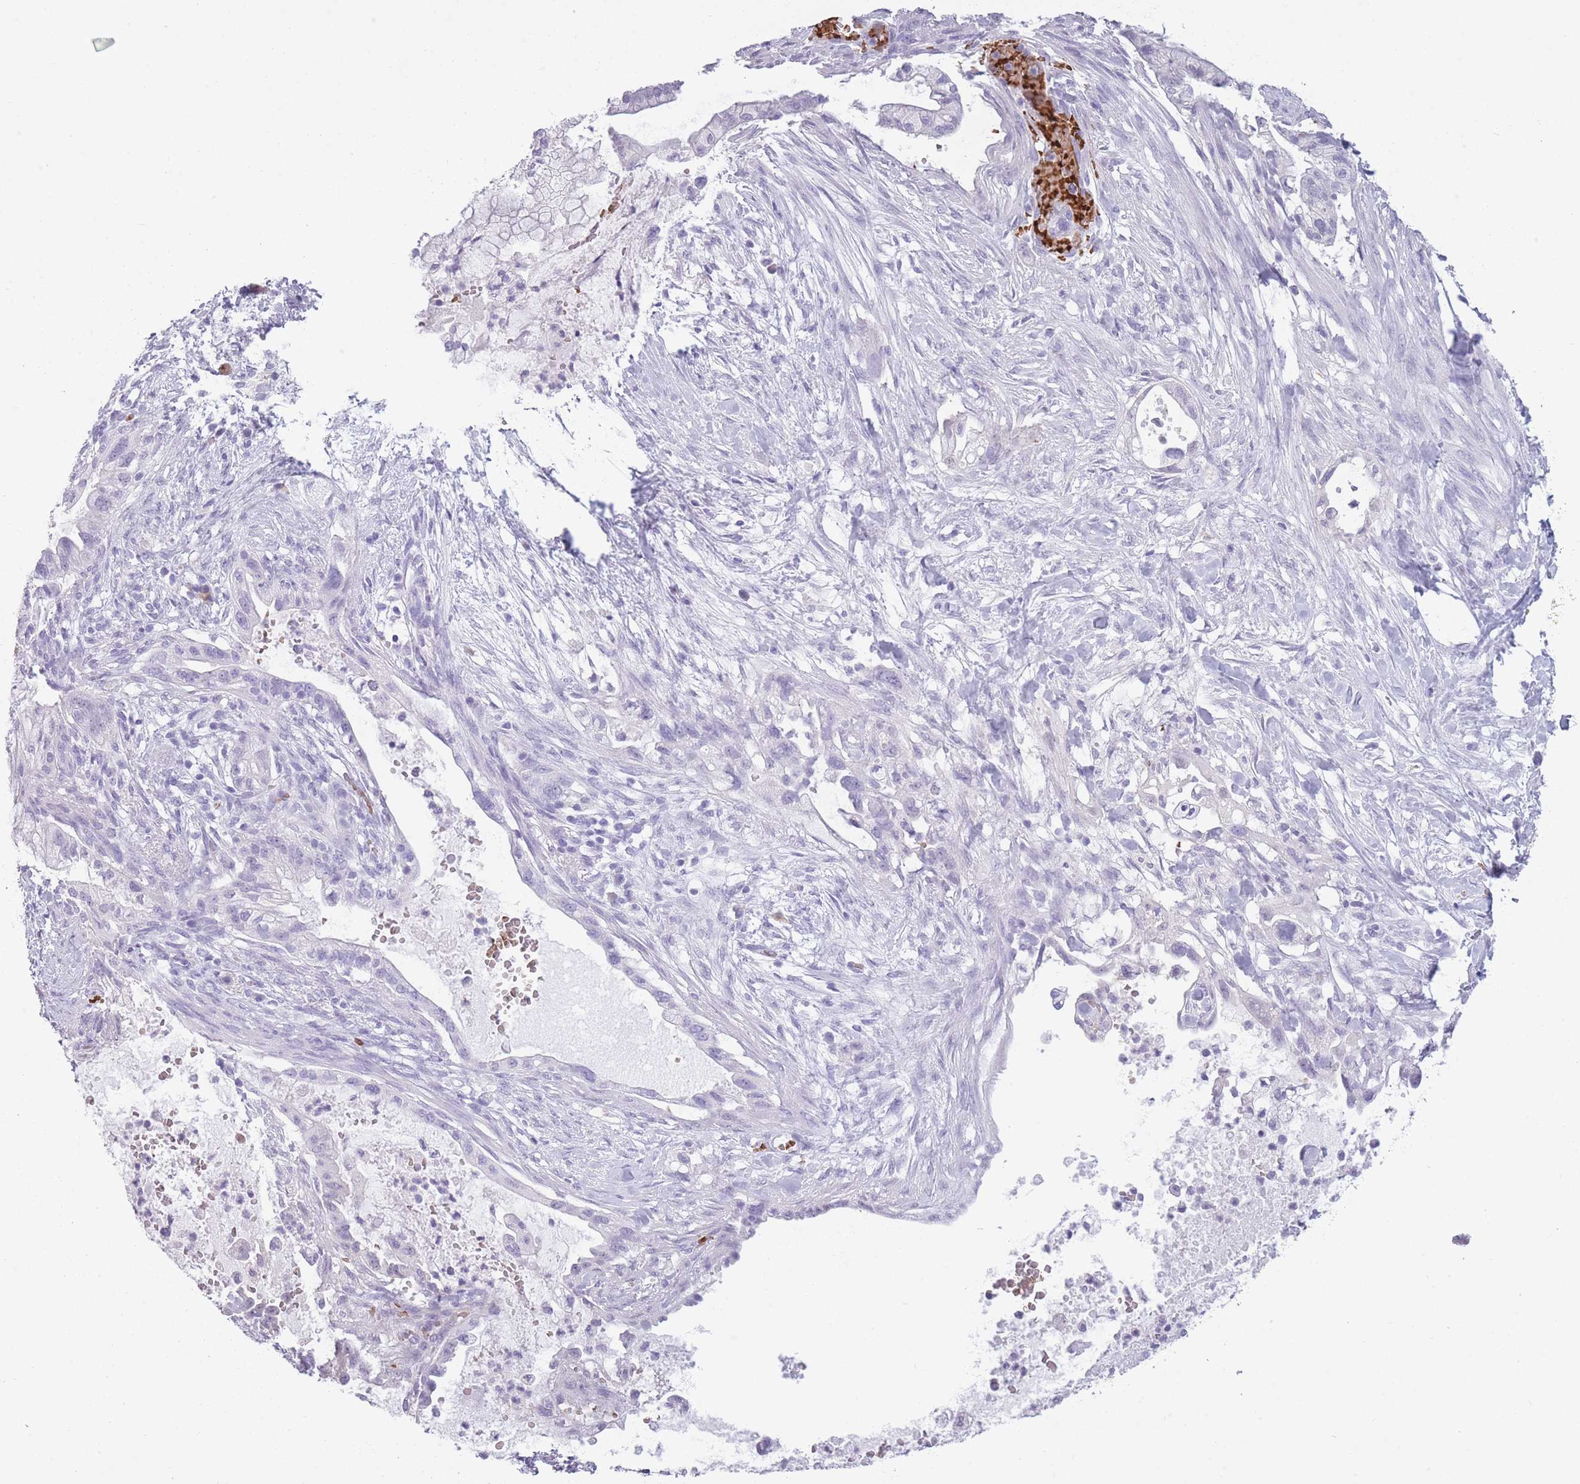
{"staining": {"intensity": "negative", "quantity": "none", "location": "none"}, "tissue": "pancreatic cancer", "cell_type": "Tumor cells", "image_type": "cancer", "snomed": [{"axis": "morphology", "description": "Adenocarcinoma, NOS"}, {"axis": "topography", "description": "Pancreas"}], "caption": "IHC histopathology image of neoplastic tissue: human pancreatic cancer (adenocarcinoma) stained with DAB (3,3'-diaminobenzidine) shows no significant protein staining in tumor cells.", "gene": "OR7C1", "patient": {"sex": "male", "age": 44}}